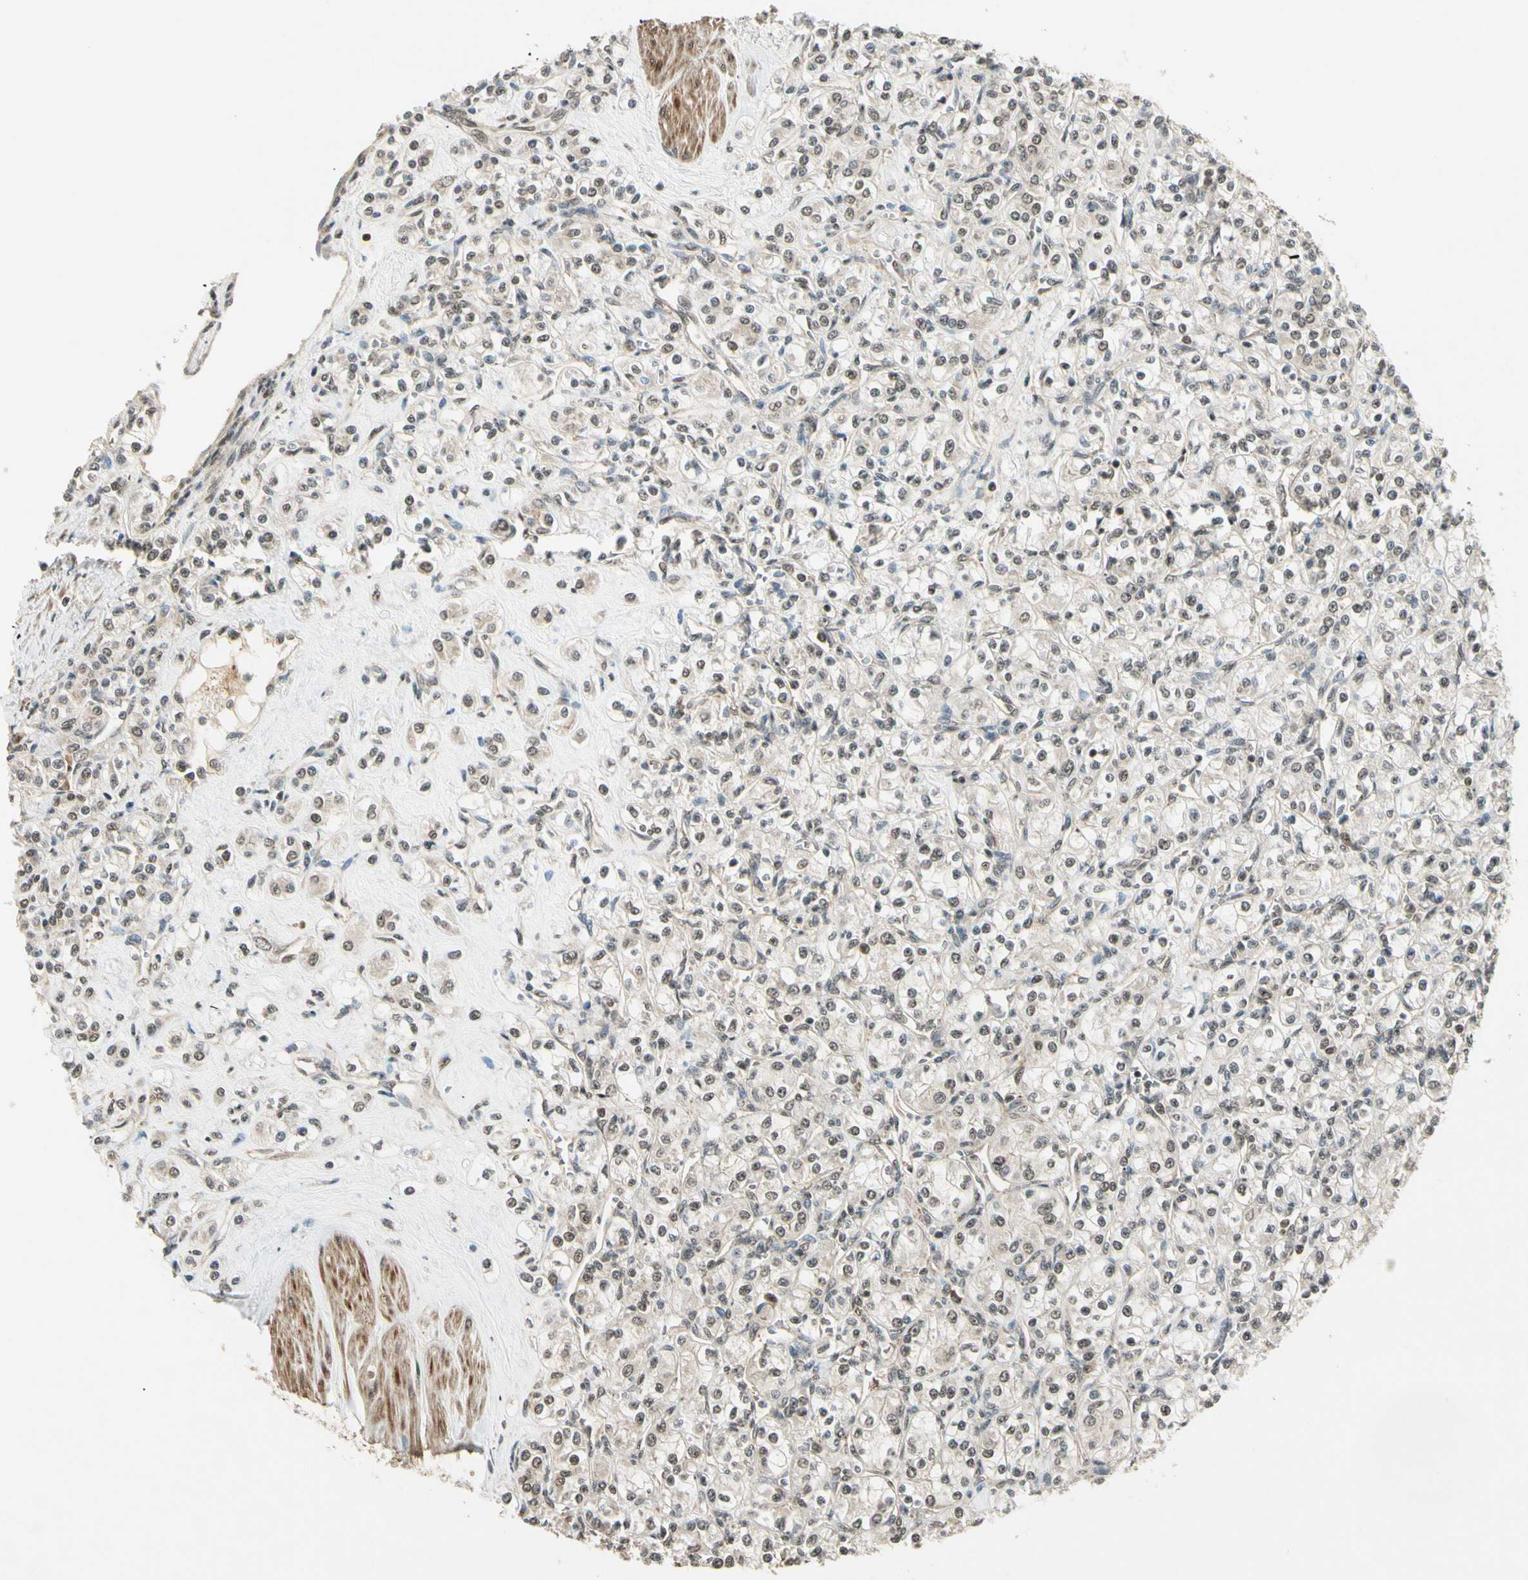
{"staining": {"intensity": "weak", "quantity": "25%-75%", "location": "cytoplasmic/membranous"}, "tissue": "renal cancer", "cell_type": "Tumor cells", "image_type": "cancer", "snomed": [{"axis": "morphology", "description": "Adenocarcinoma, NOS"}, {"axis": "topography", "description": "Kidney"}], "caption": "Immunohistochemistry (IHC) photomicrograph of adenocarcinoma (renal) stained for a protein (brown), which displays low levels of weak cytoplasmic/membranous positivity in approximately 25%-75% of tumor cells.", "gene": "MCPH1", "patient": {"sex": "male", "age": 77}}